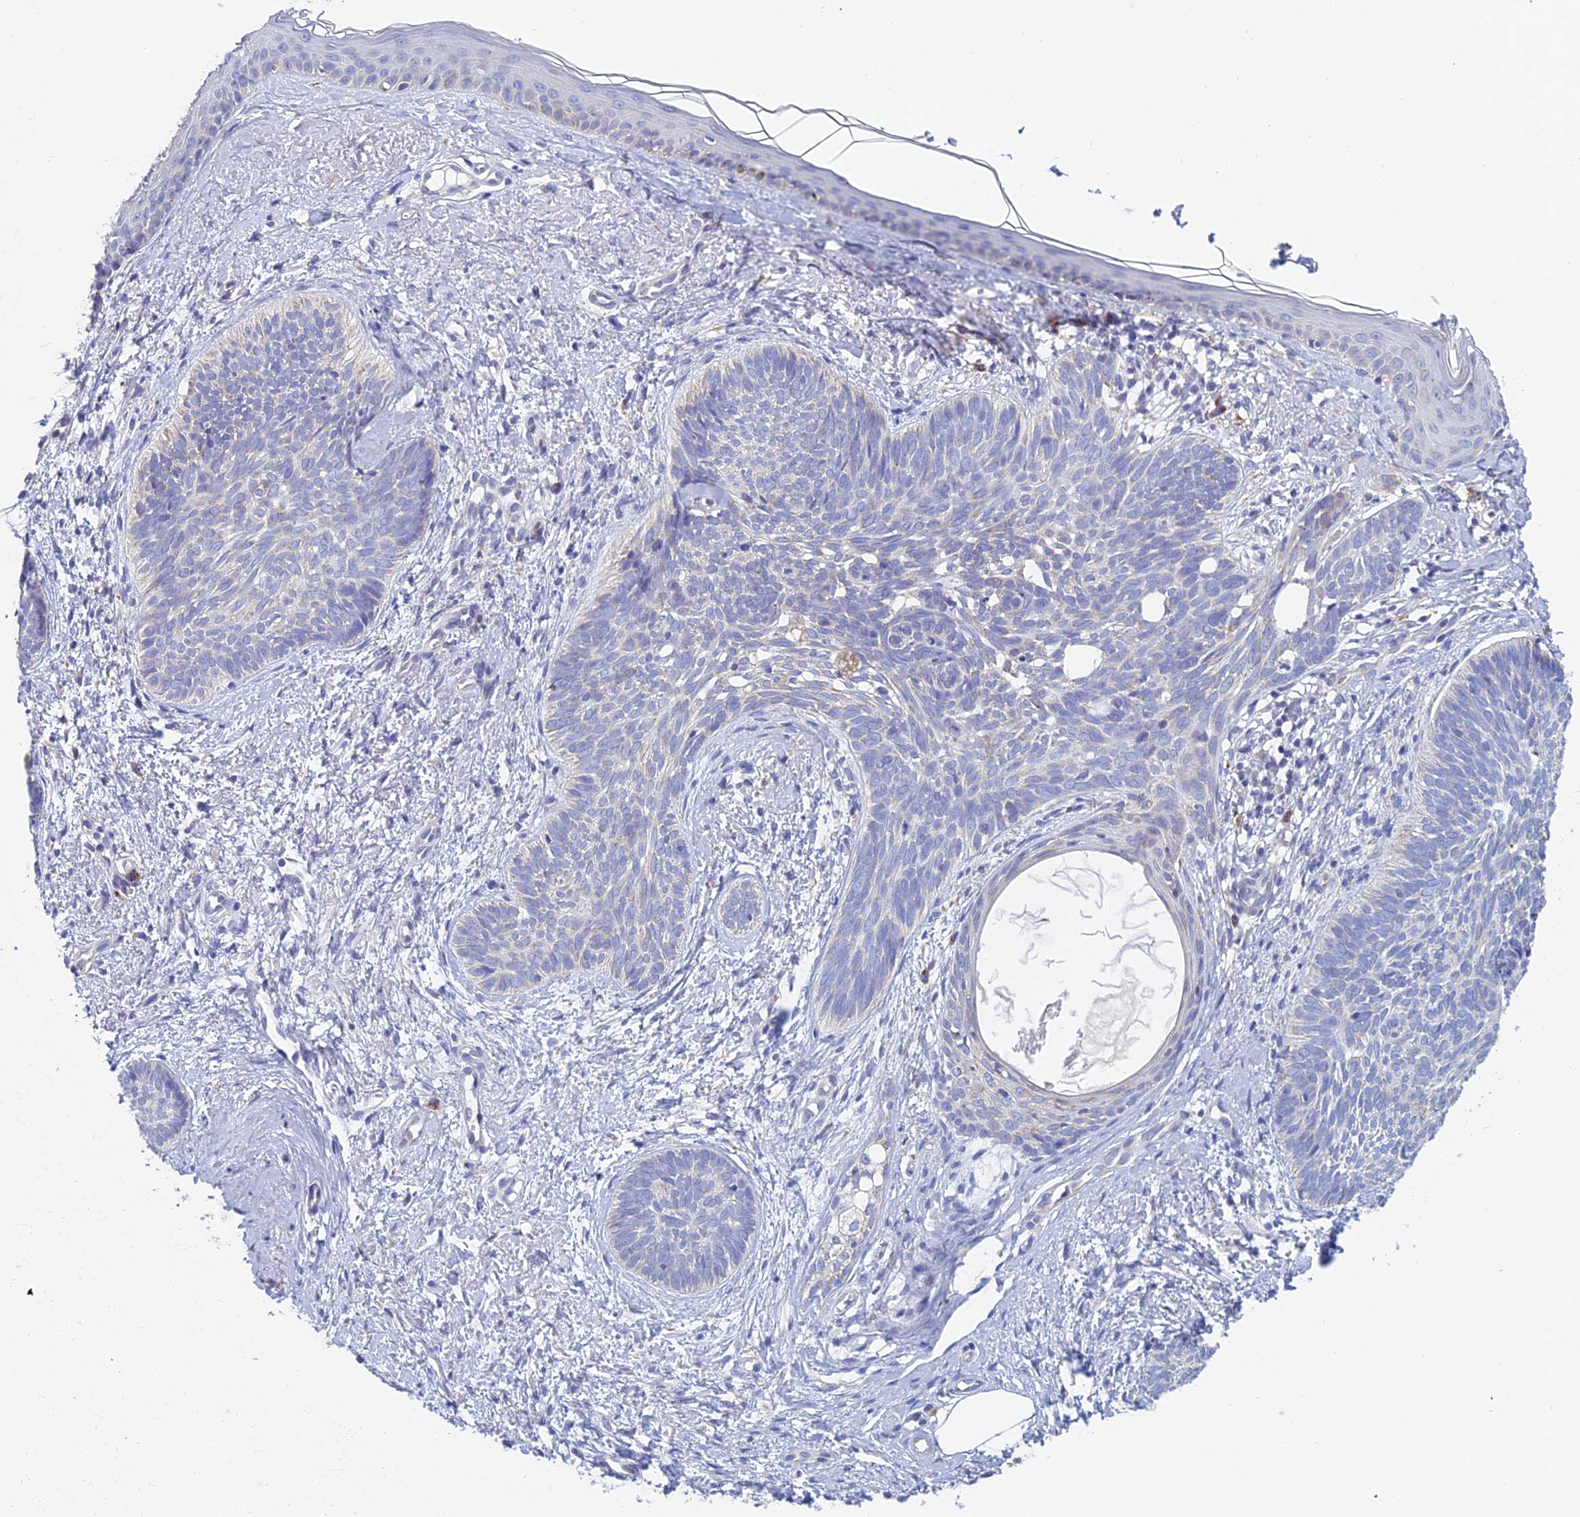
{"staining": {"intensity": "negative", "quantity": "none", "location": "none"}, "tissue": "skin cancer", "cell_type": "Tumor cells", "image_type": "cancer", "snomed": [{"axis": "morphology", "description": "Basal cell carcinoma"}, {"axis": "topography", "description": "Skin"}], "caption": "There is no significant staining in tumor cells of basal cell carcinoma (skin).", "gene": "CRACR2B", "patient": {"sex": "female", "age": 81}}